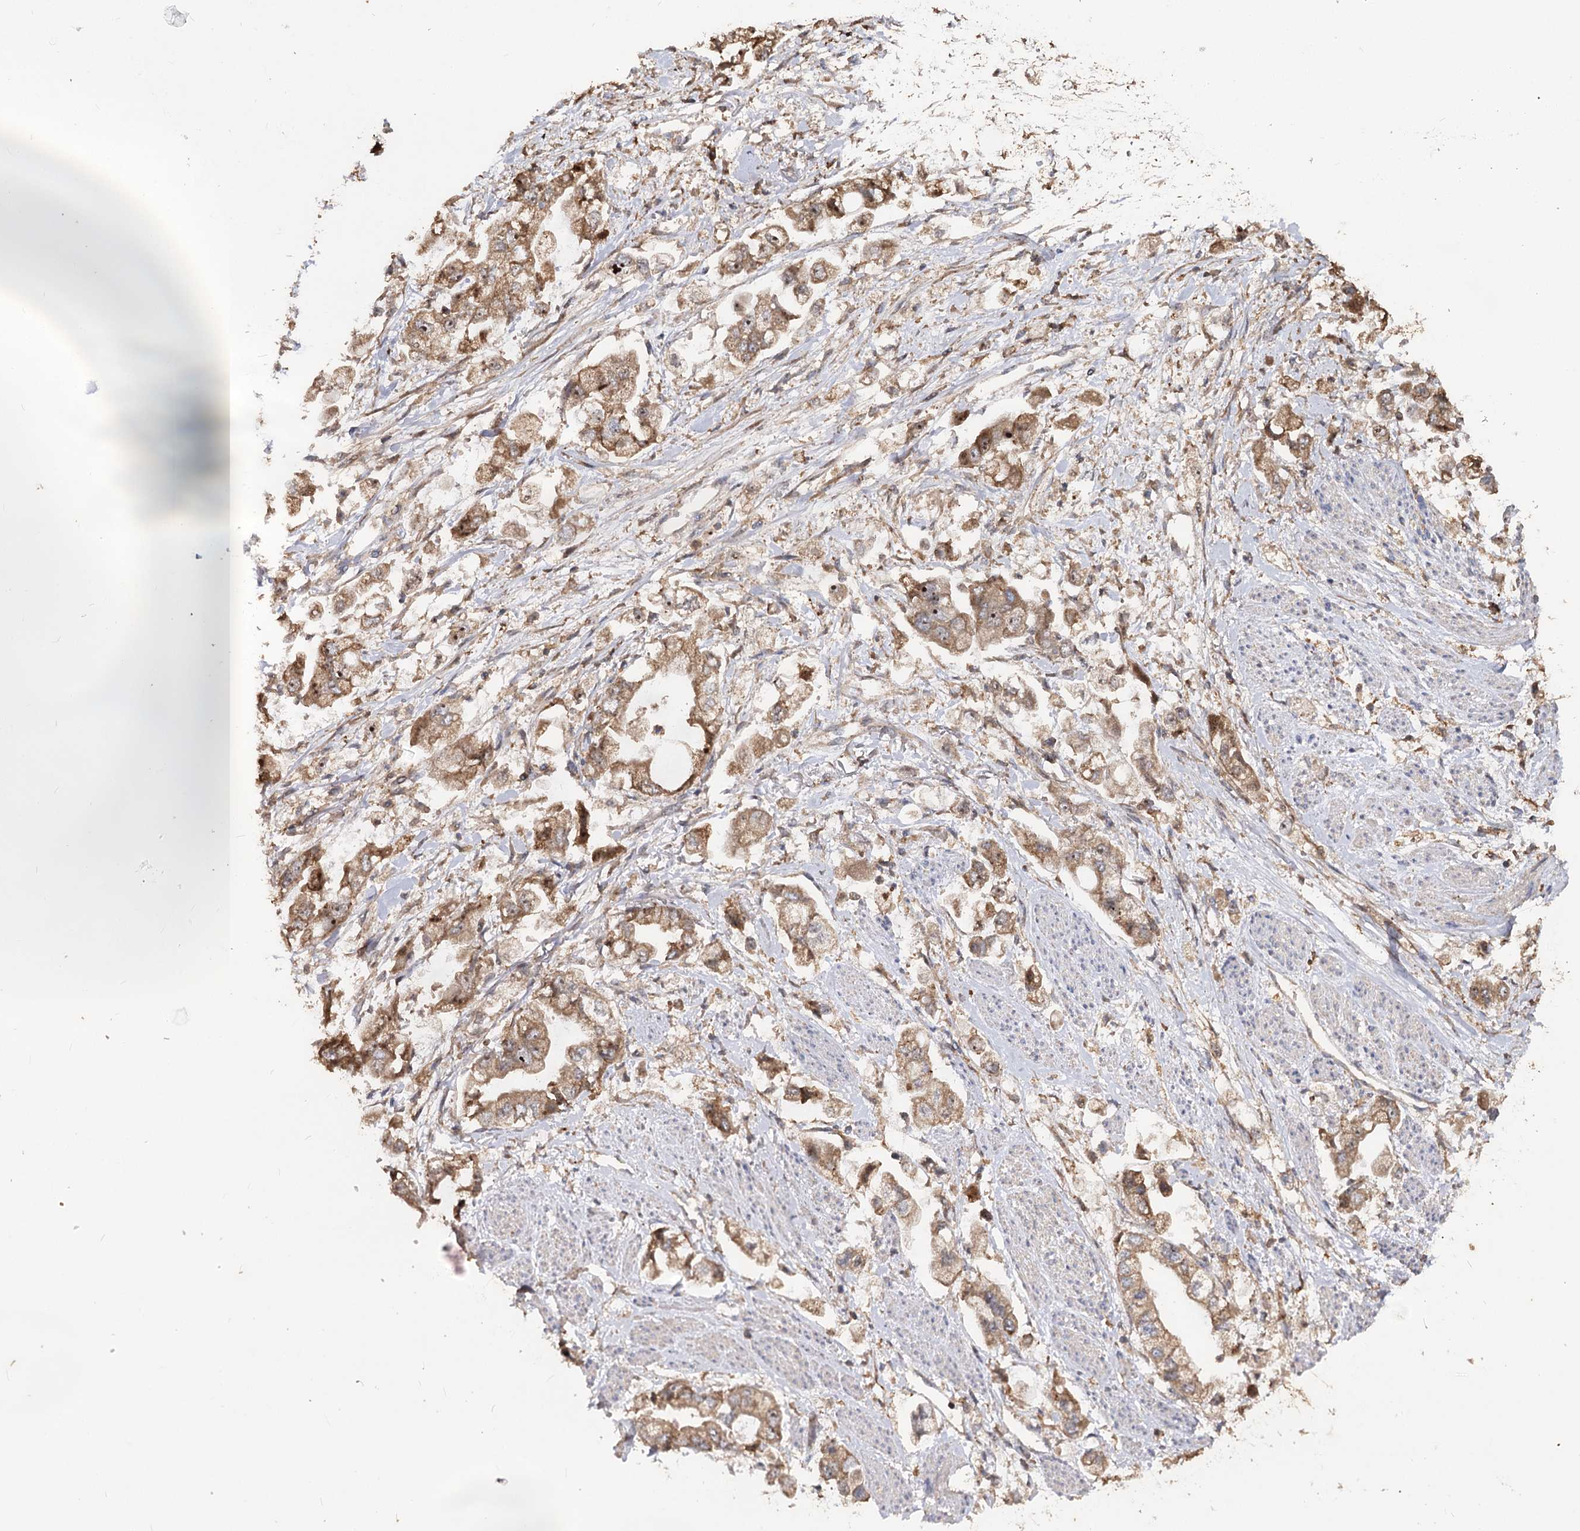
{"staining": {"intensity": "moderate", "quantity": ">75%", "location": "cytoplasmic/membranous"}, "tissue": "stomach cancer", "cell_type": "Tumor cells", "image_type": "cancer", "snomed": [{"axis": "morphology", "description": "Adenocarcinoma, NOS"}, {"axis": "topography", "description": "Stomach"}], "caption": "Tumor cells exhibit medium levels of moderate cytoplasmic/membranous positivity in approximately >75% of cells in human stomach cancer (adenocarcinoma).", "gene": "FAM53B", "patient": {"sex": "male", "age": 62}}